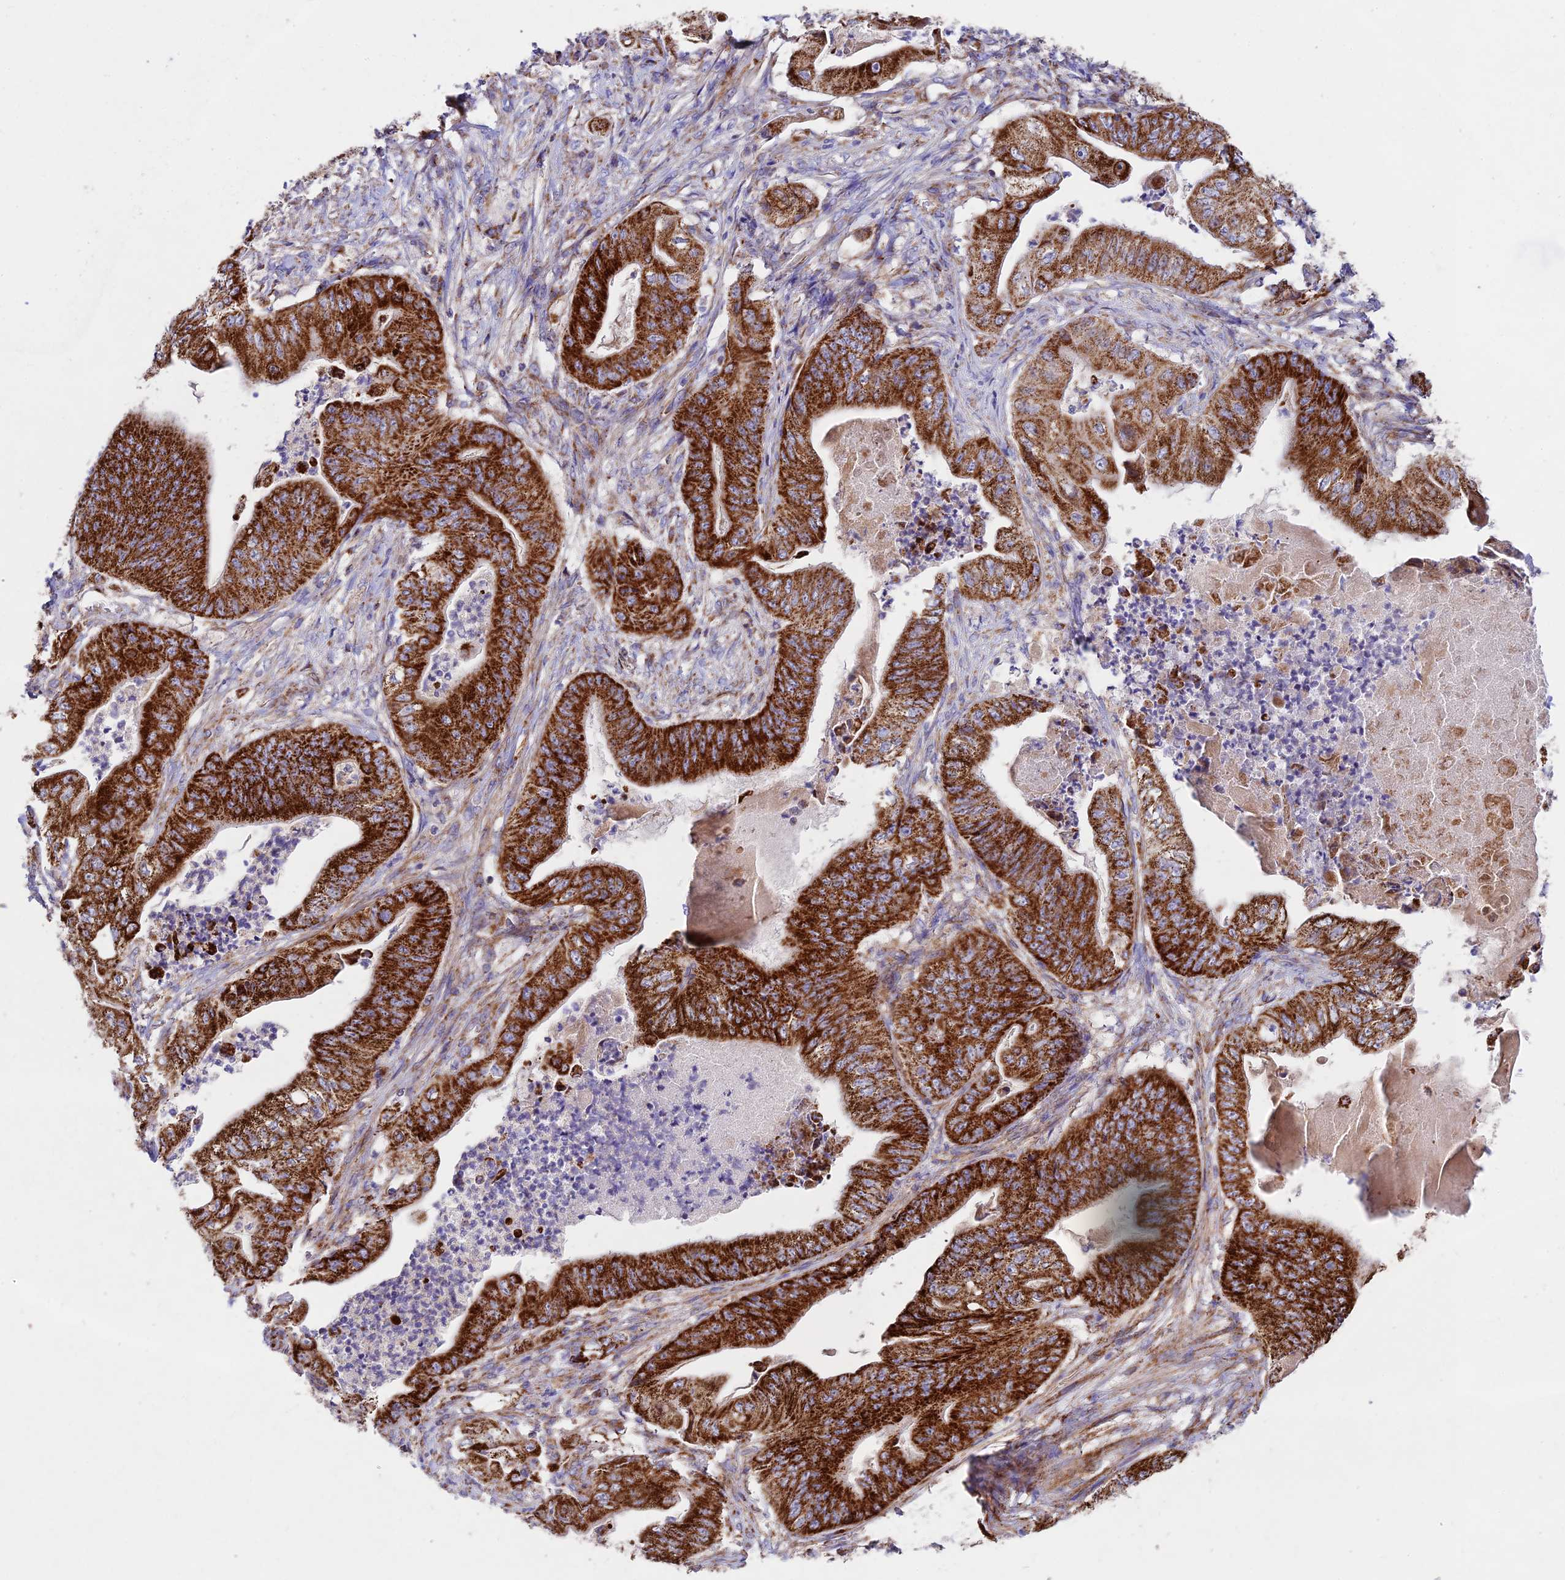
{"staining": {"intensity": "strong", "quantity": ">75%", "location": "cytoplasmic/membranous"}, "tissue": "stomach cancer", "cell_type": "Tumor cells", "image_type": "cancer", "snomed": [{"axis": "morphology", "description": "Adenocarcinoma, NOS"}, {"axis": "topography", "description": "Stomach"}], "caption": "Immunohistochemical staining of stomach cancer (adenocarcinoma) reveals high levels of strong cytoplasmic/membranous positivity in about >75% of tumor cells.", "gene": "KHDC3L", "patient": {"sex": "male", "age": 62}}